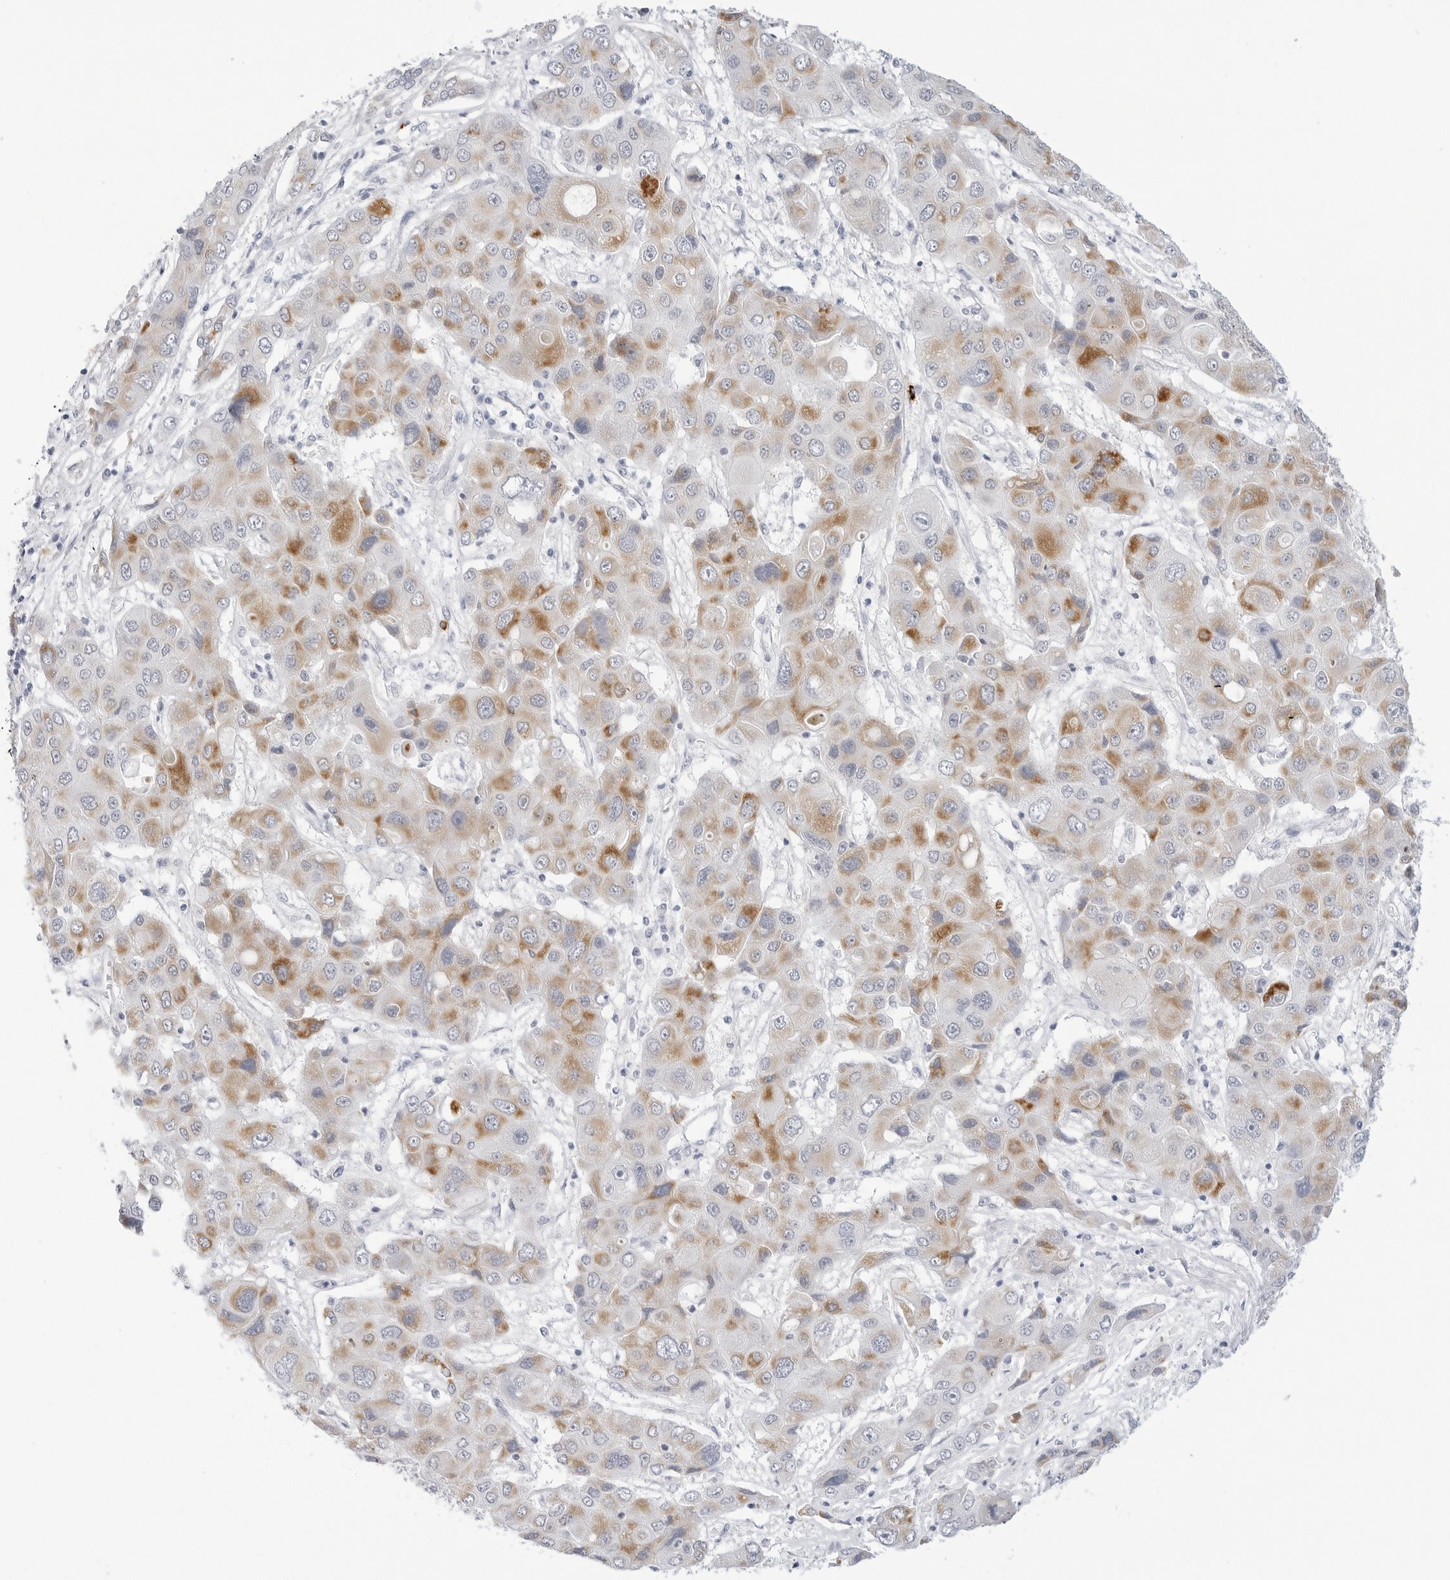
{"staining": {"intensity": "moderate", "quantity": "25%-75%", "location": "cytoplasmic/membranous"}, "tissue": "liver cancer", "cell_type": "Tumor cells", "image_type": "cancer", "snomed": [{"axis": "morphology", "description": "Cholangiocarcinoma"}, {"axis": "topography", "description": "Liver"}], "caption": "DAB immunohistochemical staining of liver cholangiocarcinoma demonstrates moderate cytoplasmic/membranous protein positivity in approximately 25%-75% of tumor cells.", "gene": "HSPB7", "patient": {"sex": "male", "age": 67}}